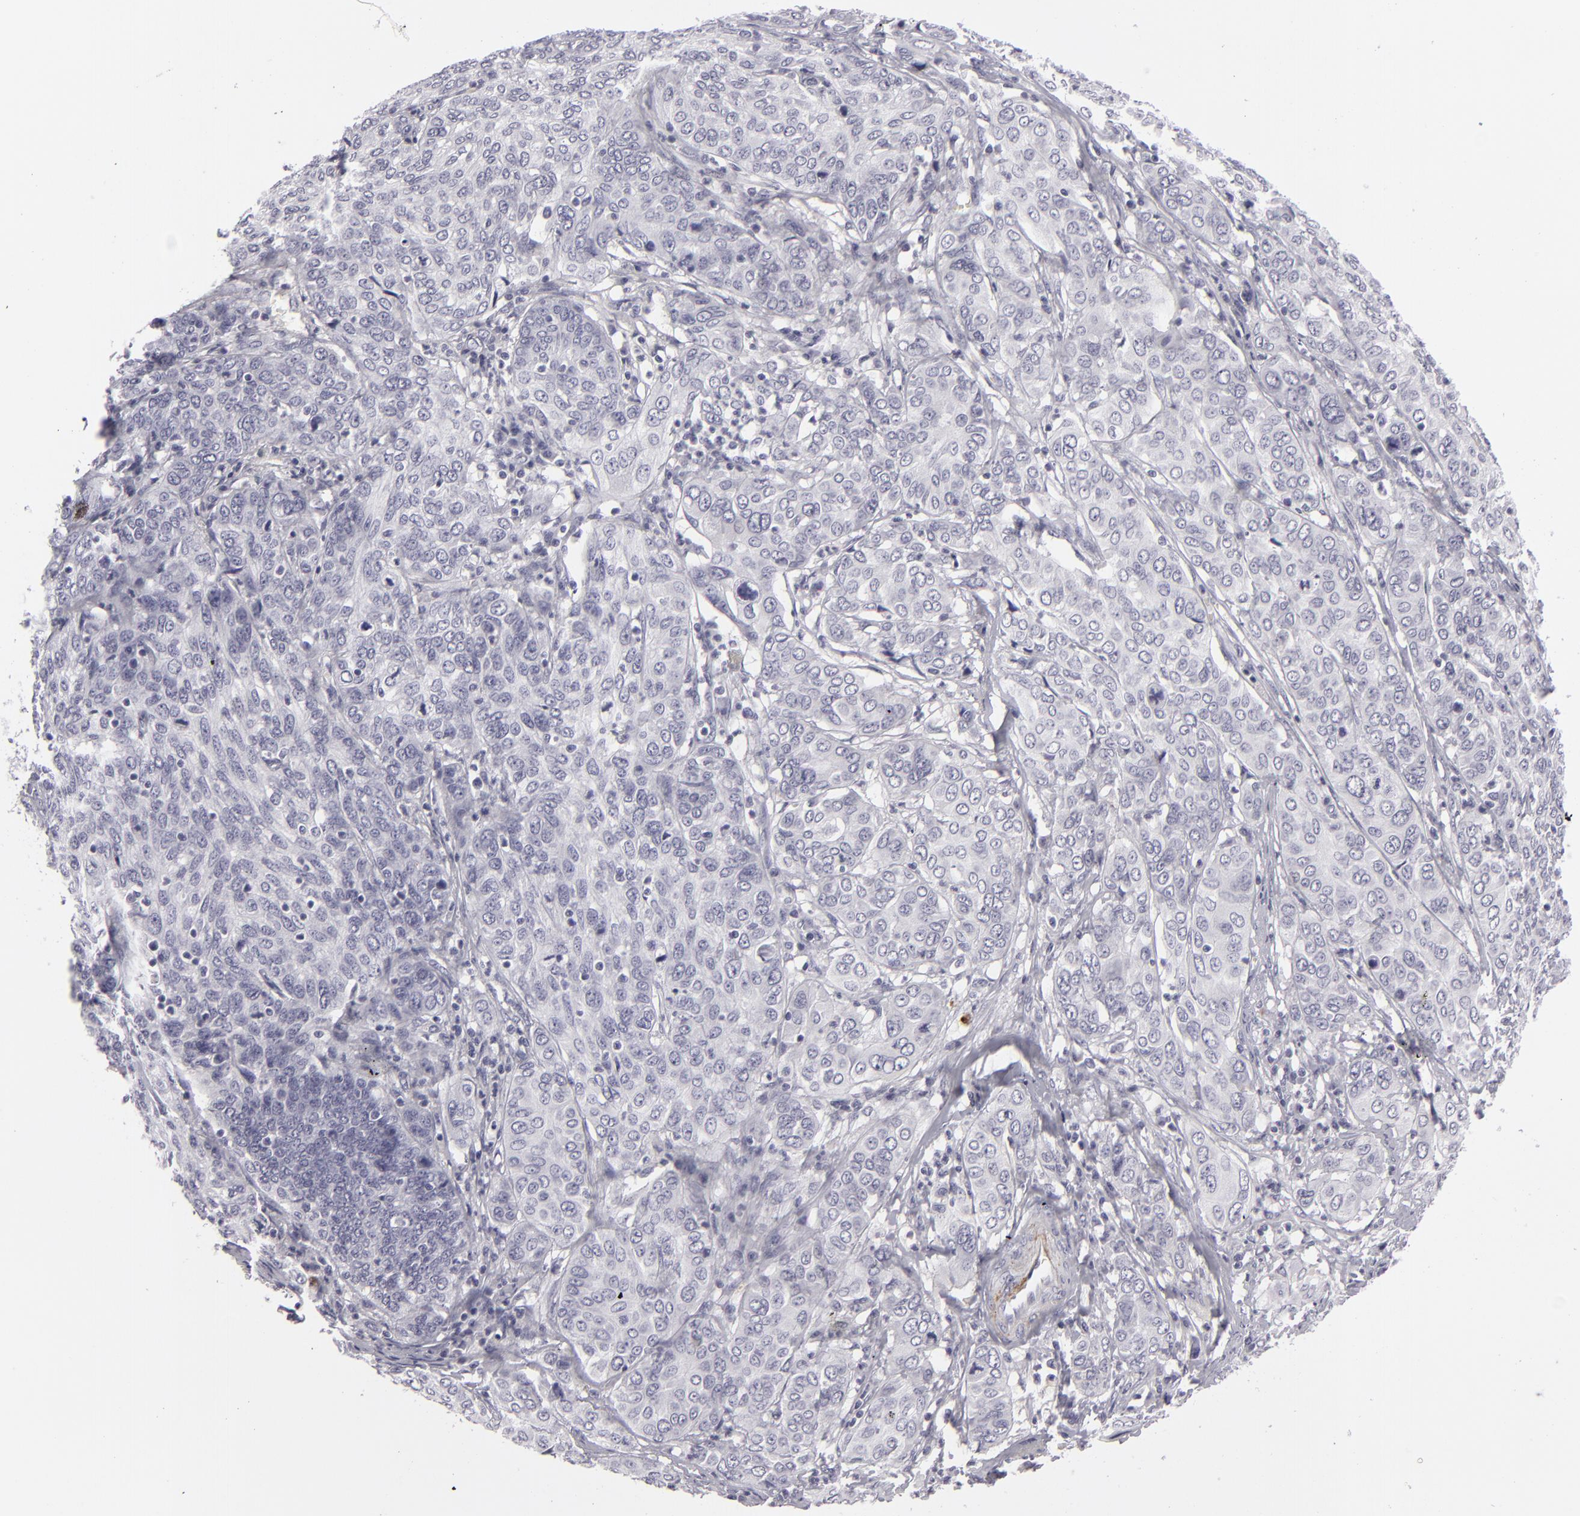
{"staining": {"intensity": "negative", "quantity": "none", "location": "none"}, "tissue": "cervical cancer", "cell_type": "Tumor cells", "image_type": "cancer", "snomed": [{"axis": "morphology", "description": "Squamous cell carcinoma, NOS"}, {"axis": "topography", "description": "Cervix"}], "caption": "Immunohistochemistry micrograph of cervical squamous cell carcinoma stained for a protein (brown), which reveals no staining in tumor cells.", "gene": "C9", "patient": {"sex": "female", "age": 38}}